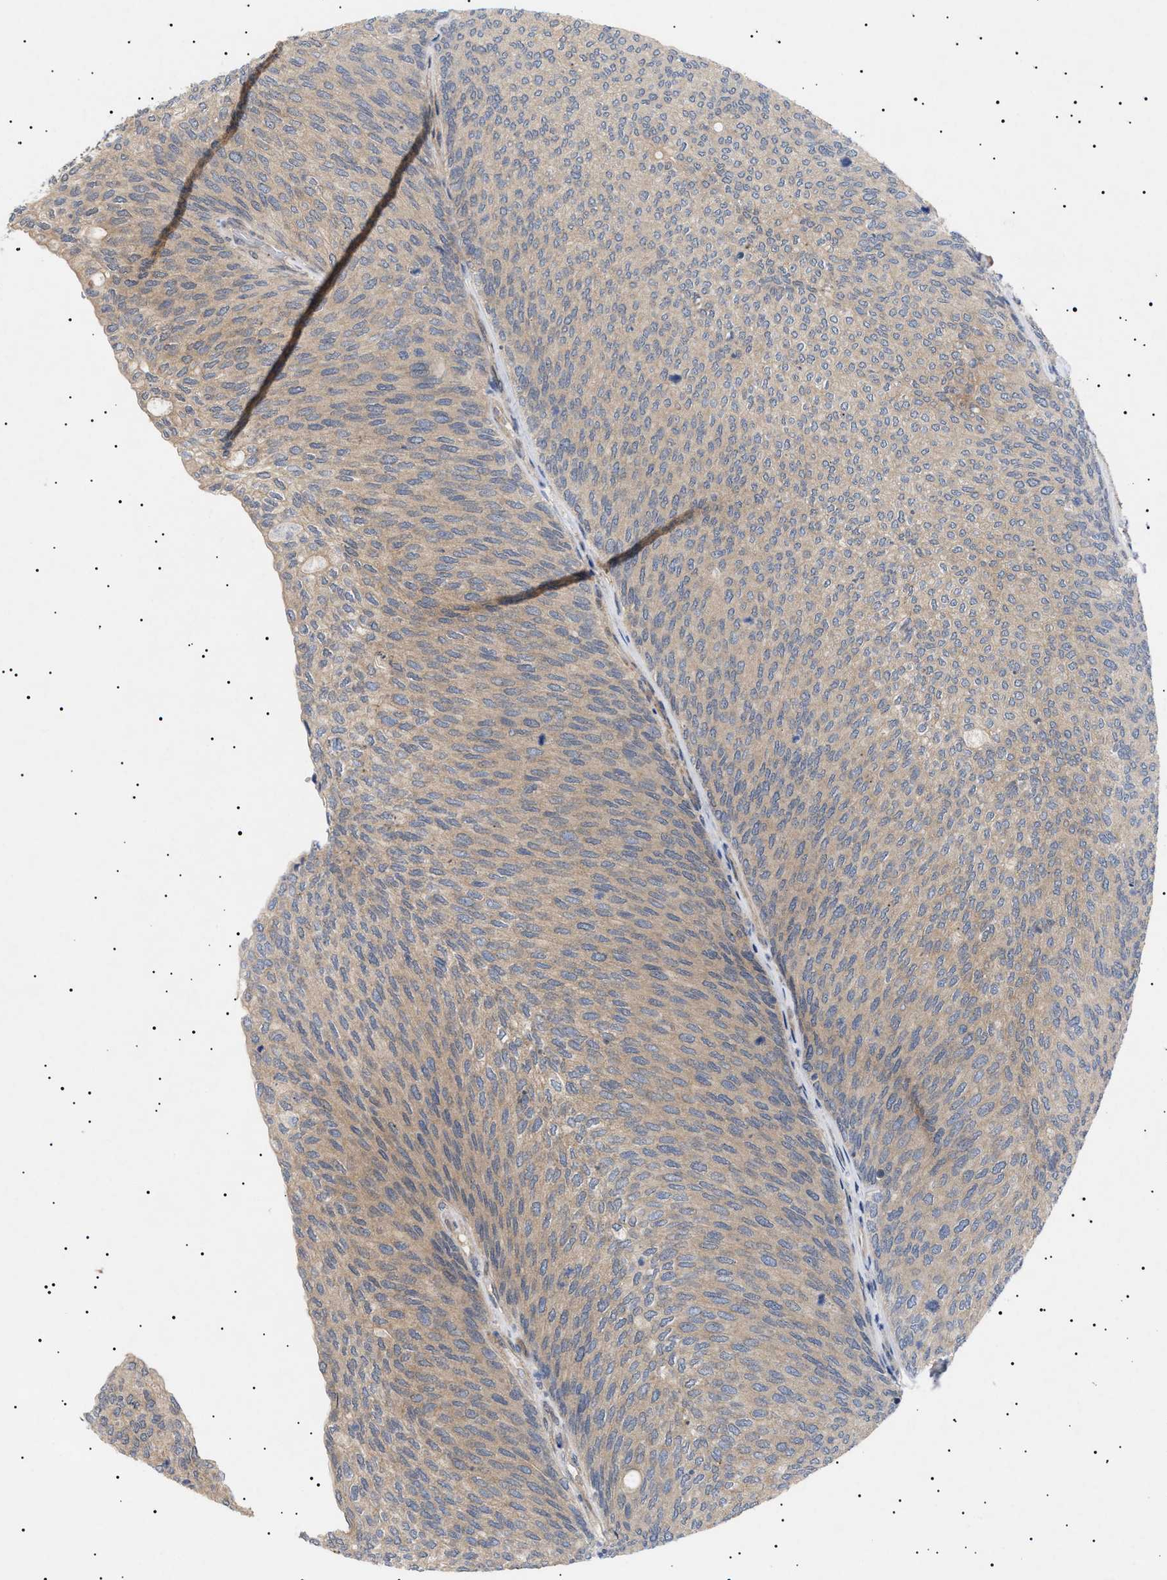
{"staining": {"intensity": "weak", "quantity": ">75%", "location": "cytoplasmic/membranous"}, "tissue": "urothelial cancer", "cell_type": "Tumor cells", "image_type": "cancer", "snomed": [{"axis": "morphology", "description": "Urothelial carcinoma, Low grade"}, {"axis": "topography", "description": "Urinary bladder"}], "caption": "There is low levels of weak cytoplasmic/membranous expression in tumor cells of urothelial carcinoma (low-grade), as demonstrated by immunohistochemical staining (brown color).", "gene": "NPLOC4", "patient": {"sex": "female", "age": 79}}